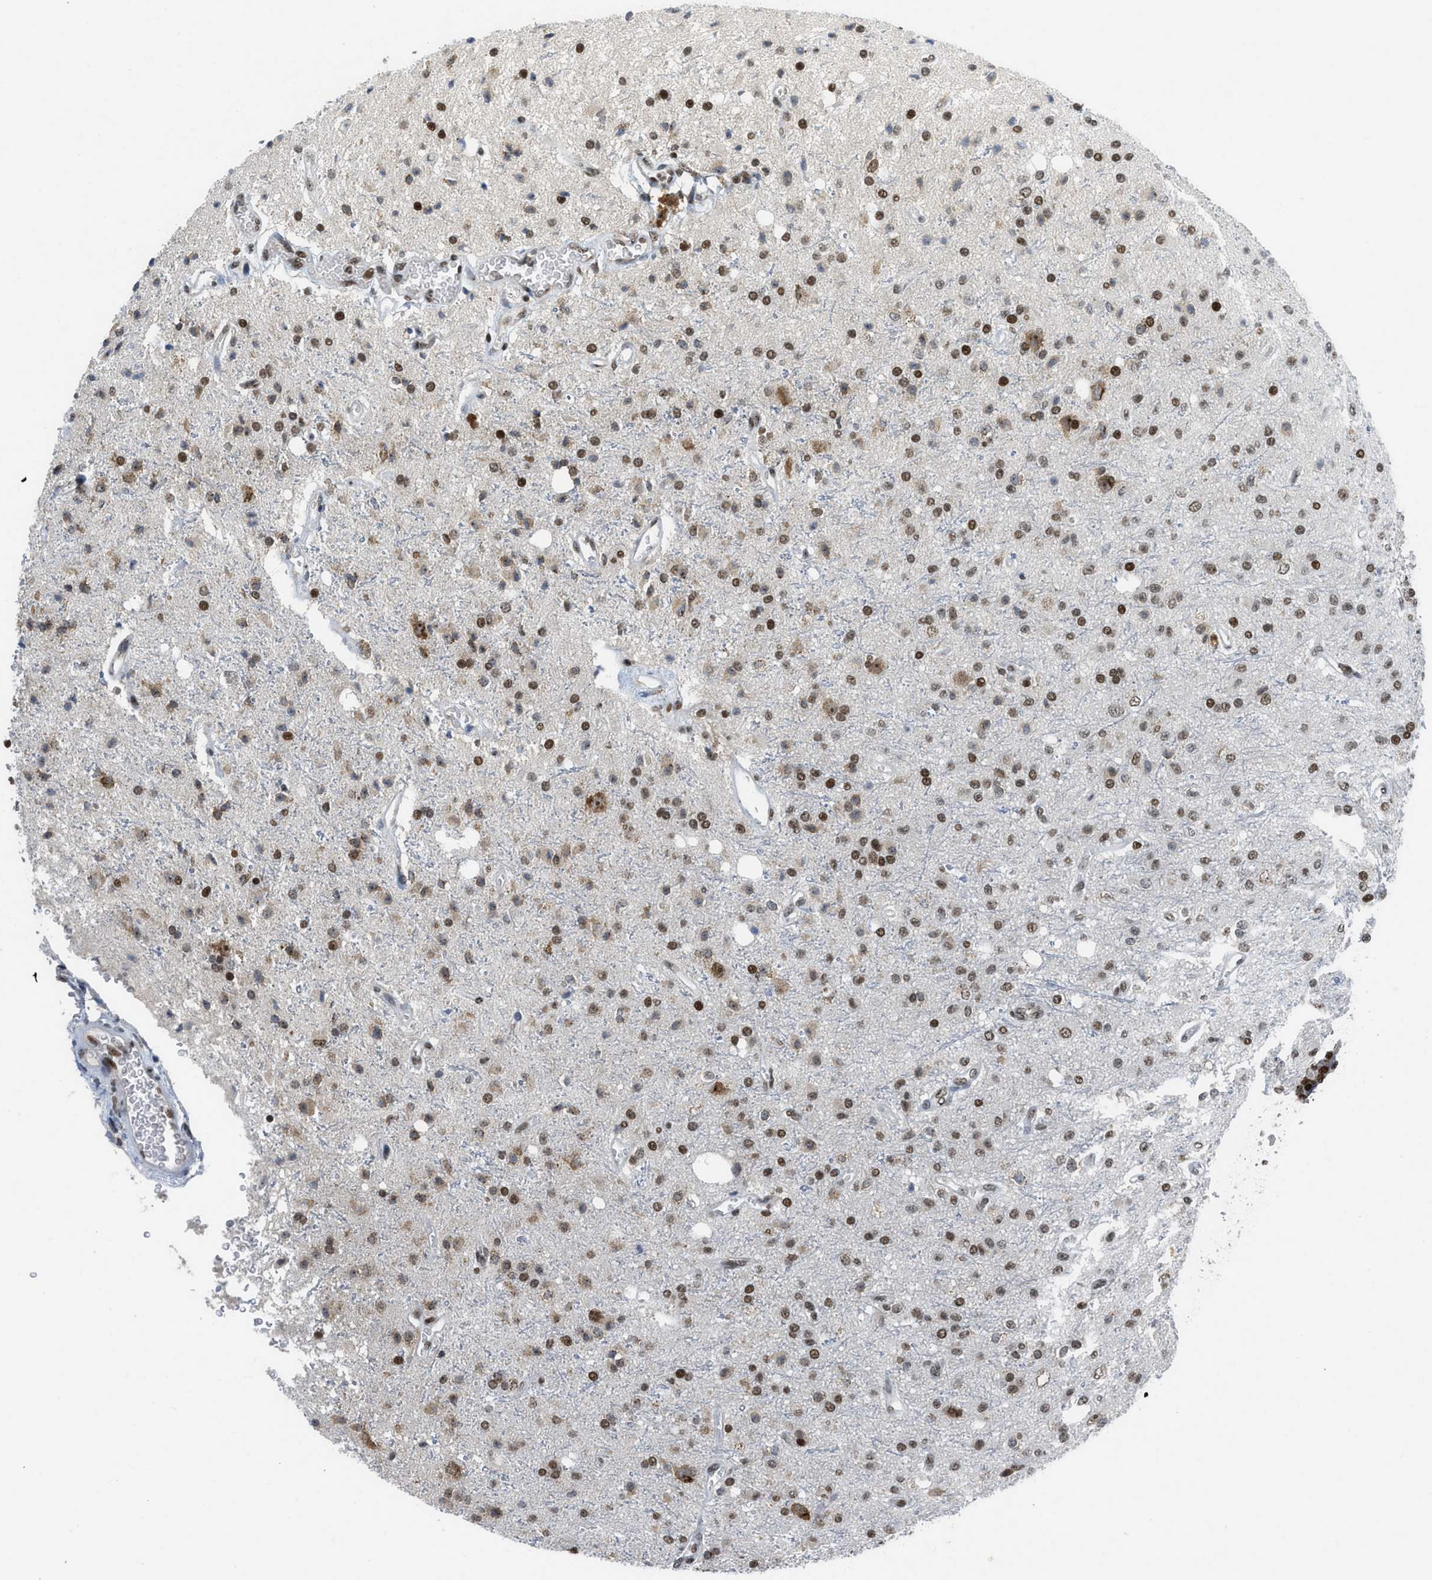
{"staining": {"intensity": "strong", "quantity": ">75%", "location": "nuclear"}, "tissue": "glioma", "cell_type": "Tumor cells", "image_type": "cancer", "snomed": [{"axis": "morphology", "description": "Glioma, malignant, High grade"}, {"axis": "topography", "description": "Brain"}], "caption": "A histopathology image of human glioma stained for a protein shows strong nuclear brown staining in tumor cells.", "gene": "RAD51B", "patient": {"sex": "male", "age": 47}}